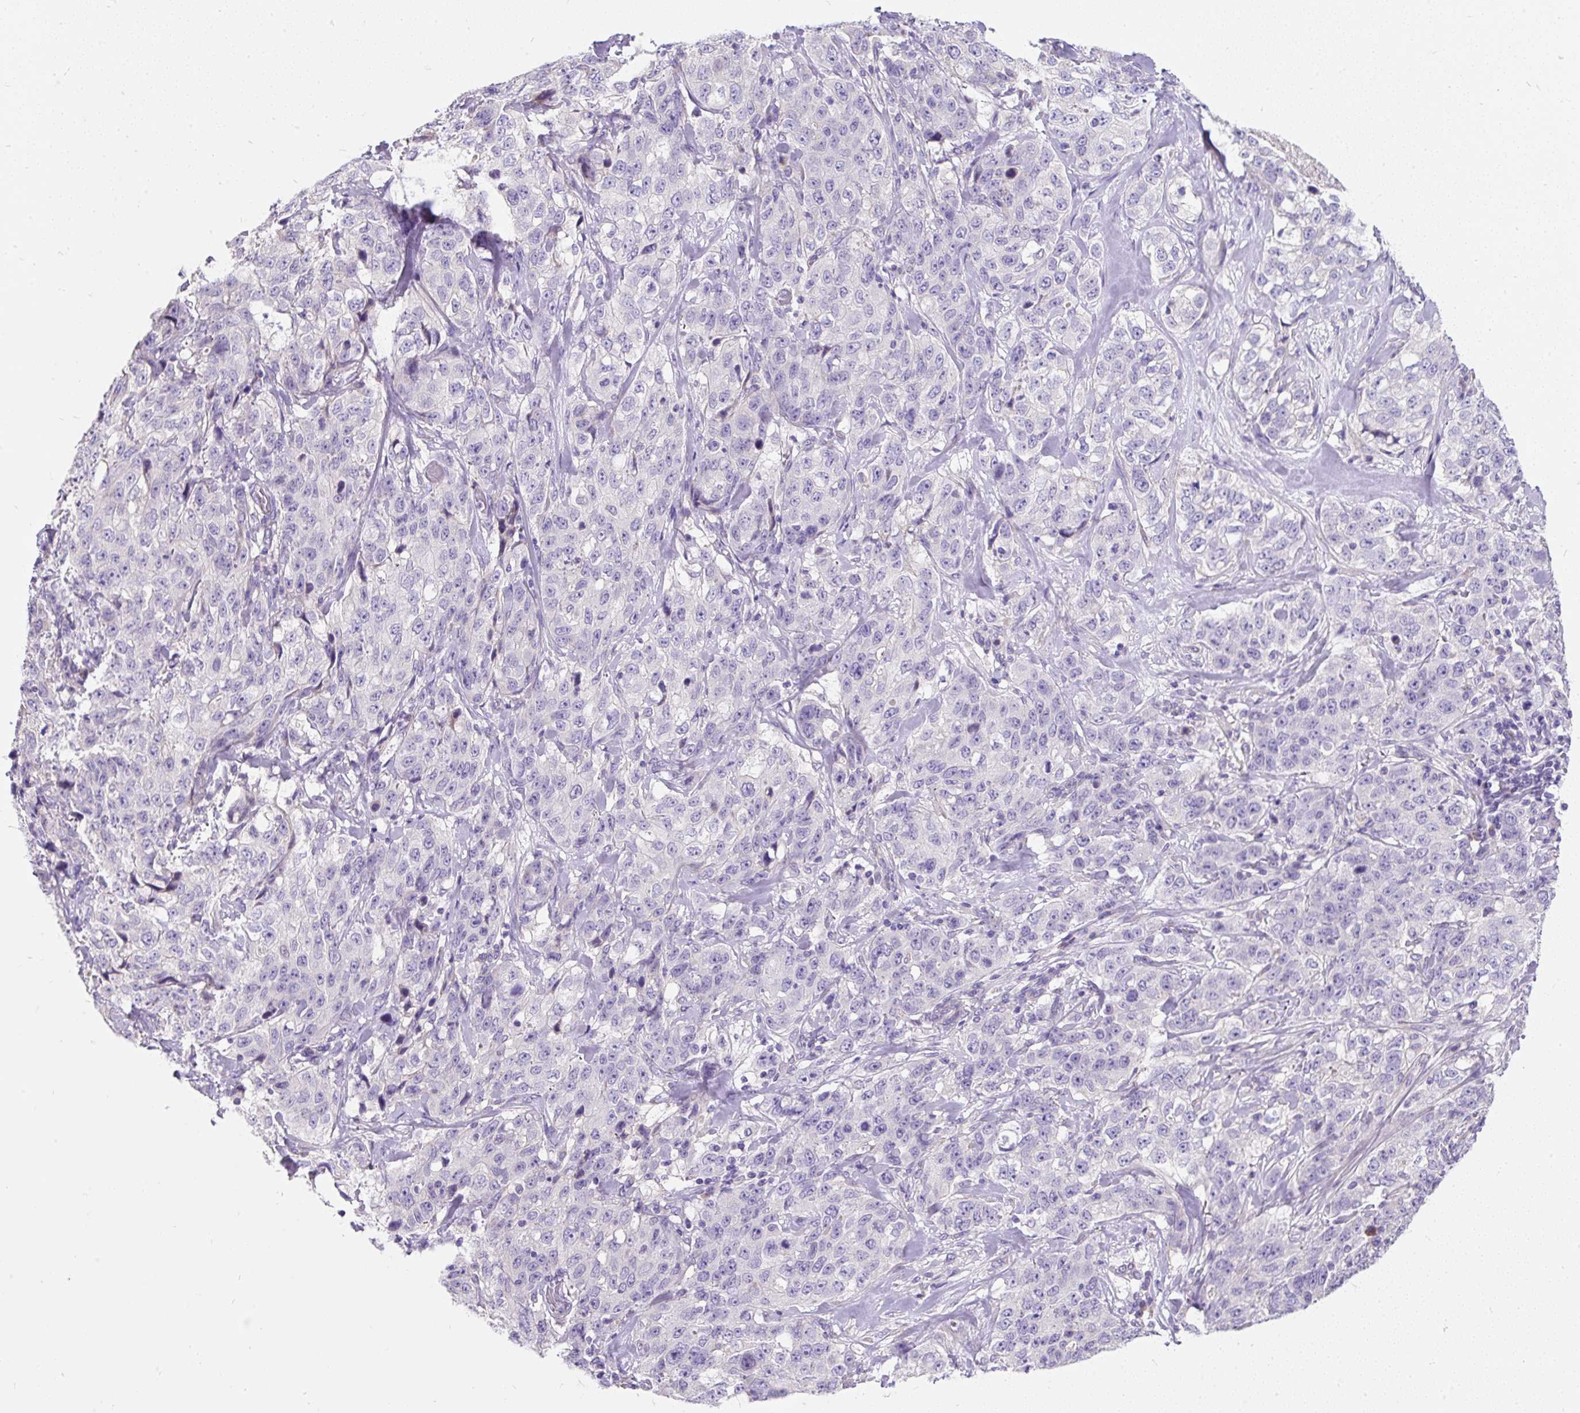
{"staining": {"intensity": "negative", "quantity": "none", "location": "none"}, "tissue": "stomach cancer", "cell_type": "Tumor cells", "image_type": "cancer", "snomed": [{"axis": "morphology", "description": "Adenocarcinoma, NOS"}, {"axis": "topography", "description": "Stomach"}], "caption": "Immunohistochemical staining of human adenocarcinoma (stomach) exhibits no significant staining in tumor cells.", "gene": "SUSD5", "patient": {"sex": "male", "age": 48}}